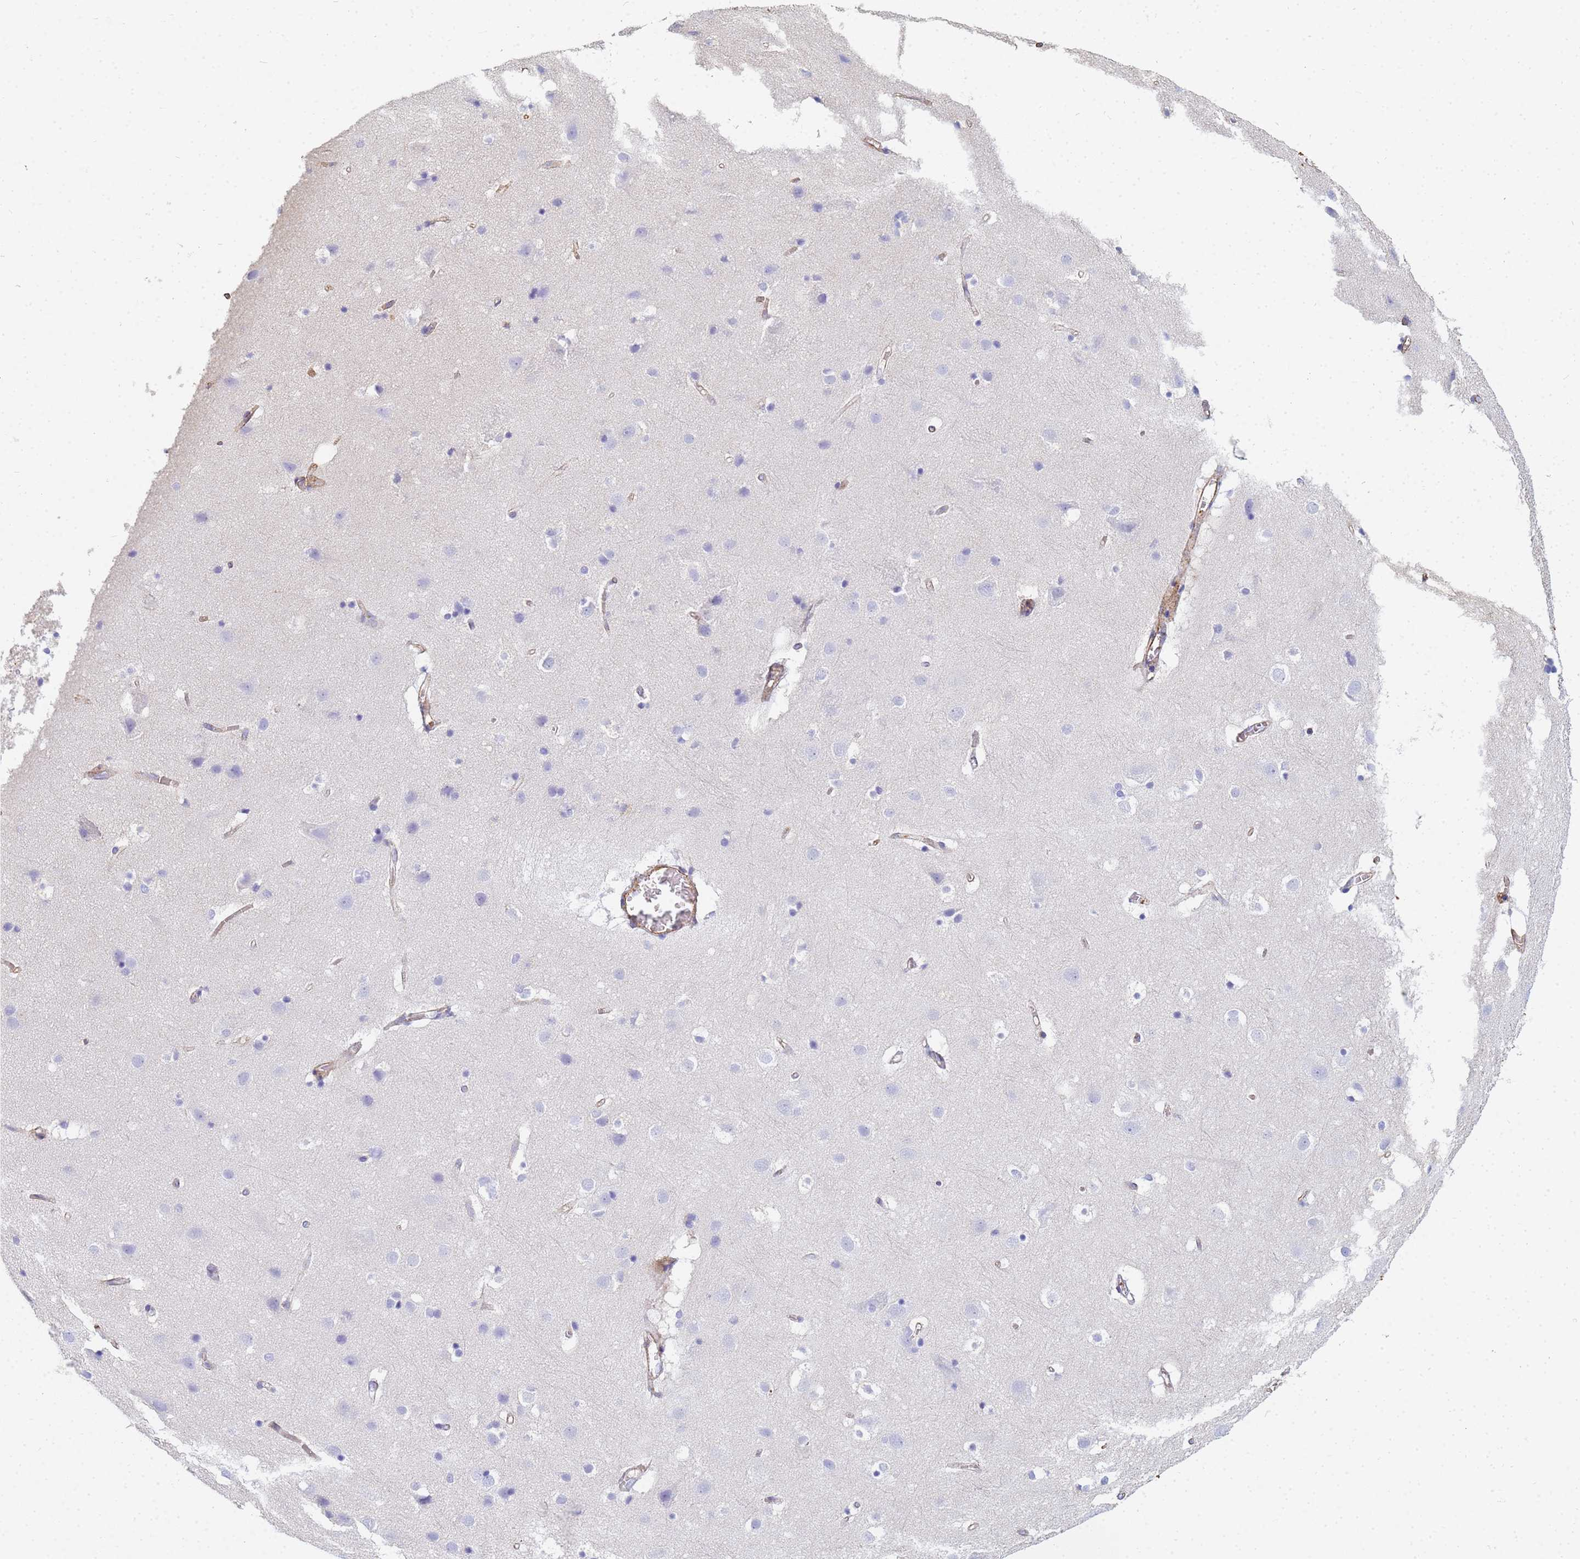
{"staining": {"intensity": "weak", "quantity": ">75%", "location": "cytoplasmic/membranous"}, "tissue": "cerebral cortex", "cell_type": "Endothelial cells", "image_type": "normal", "snomed": [{"axis": "morphology", "description": "Normal tissue, NOS"}, {"axis": "topography", "description": "Cerebral cortex"}], "caption": "DAB (3,3'-diaminobenzidine) immunohistochemical staining of normal cerebral cortex demonstrates weak cytoplasmic/membranous protein staining in approximately >75% of endothelial cells. The staining was performed using DAB, with brown indicating positive protein expression. Nuclei are stained blue with hematoxylin.", "gene": "TPM1", "patient": {"sex": "male", "age": 54}}